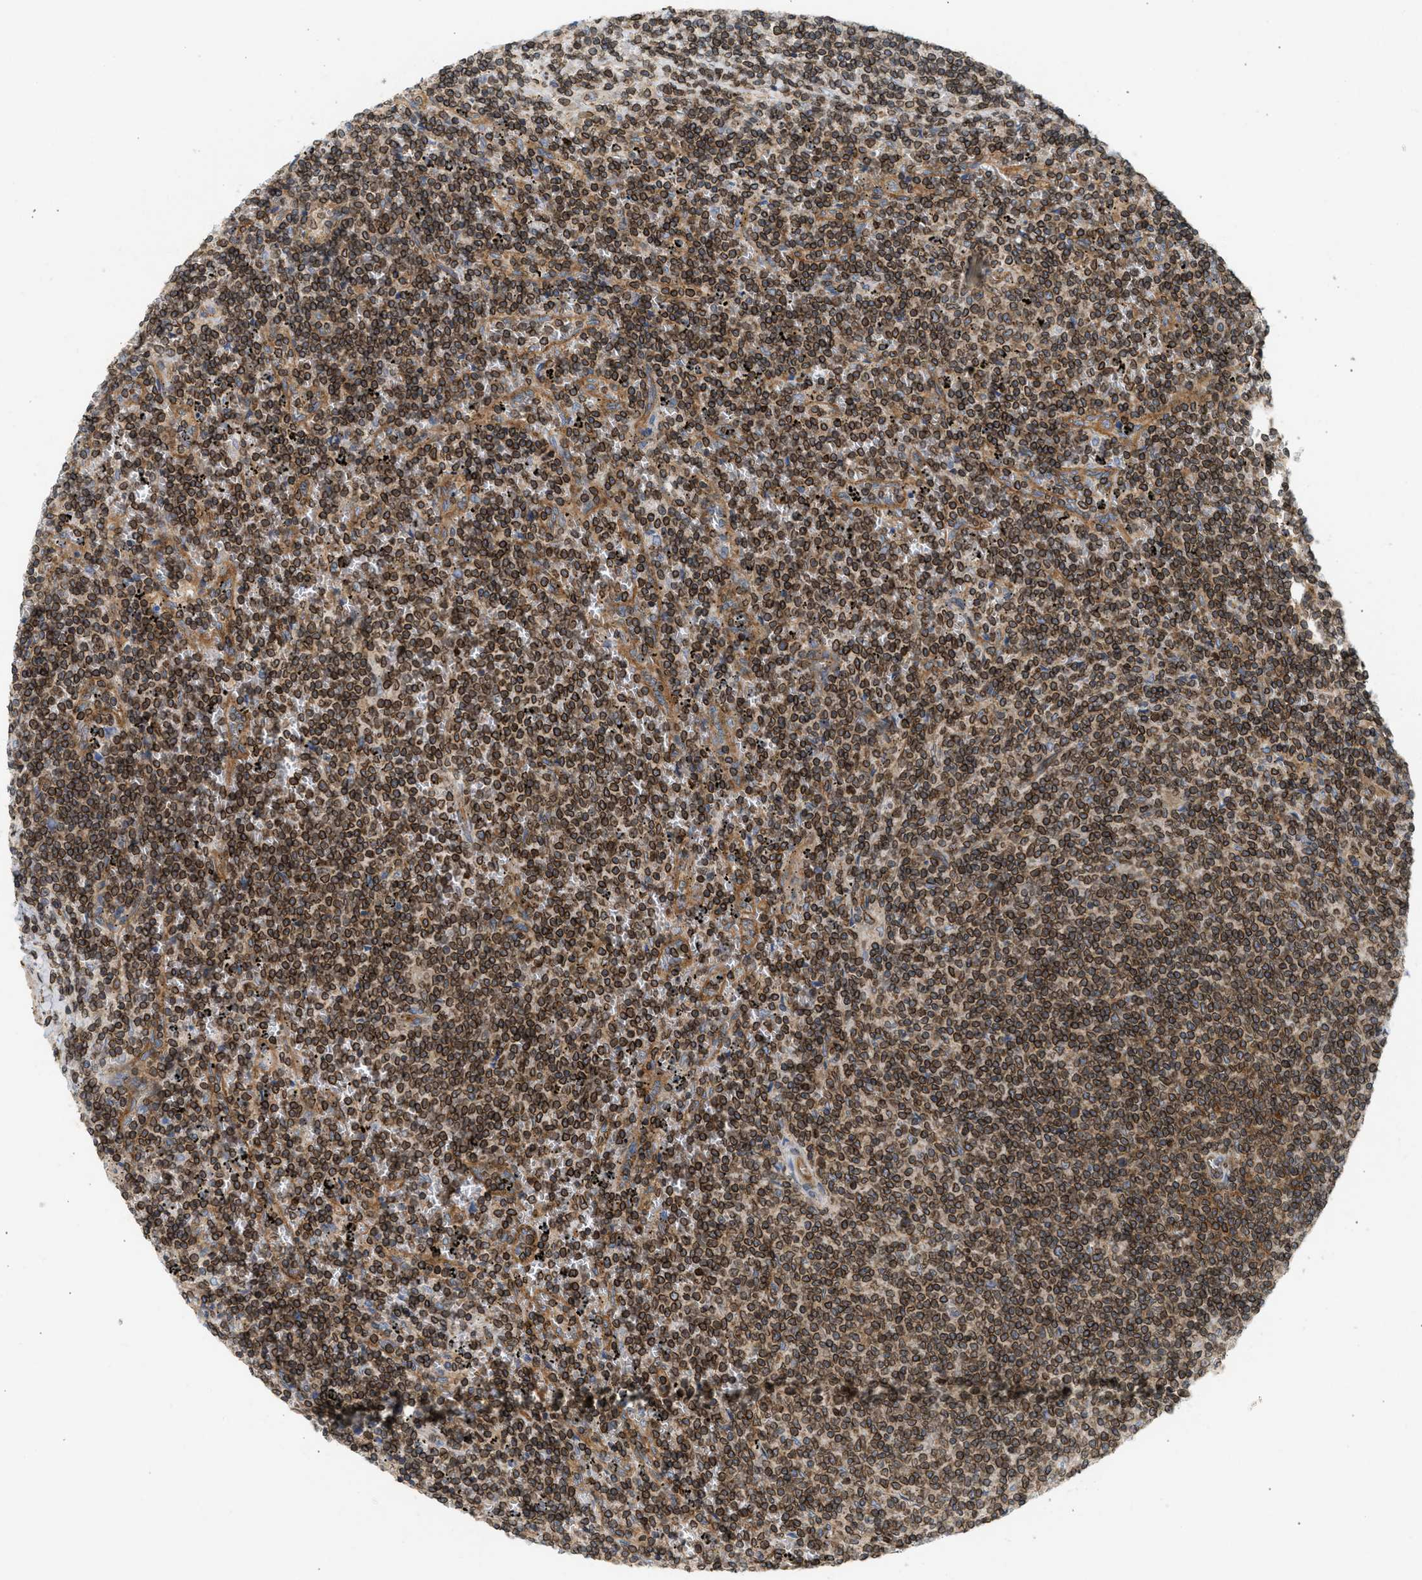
{"staining": {"intensity": "strong", "quantity": ">75%", "location": "cytoplasmic/membranous,nuclear"}, "tissue": "lymphoma", "cell_type": "Tumor cells", "image_type": "cancer", "snomed": [{"axis": "morphology", "description": "Malignant lymphoma, non-Hodgkin's type, Low grade"}, {"axis": "topography", "description": "Spleen"}], "caption": "Malignant lymphoma, non-Hodgkin's type (low-grade) stained for a protein displays strong cytoplasmic/membranous and nuclear positivity in tumor cells.", "gene": "STRN", "patient": {"sex": "female", "age": 50}}